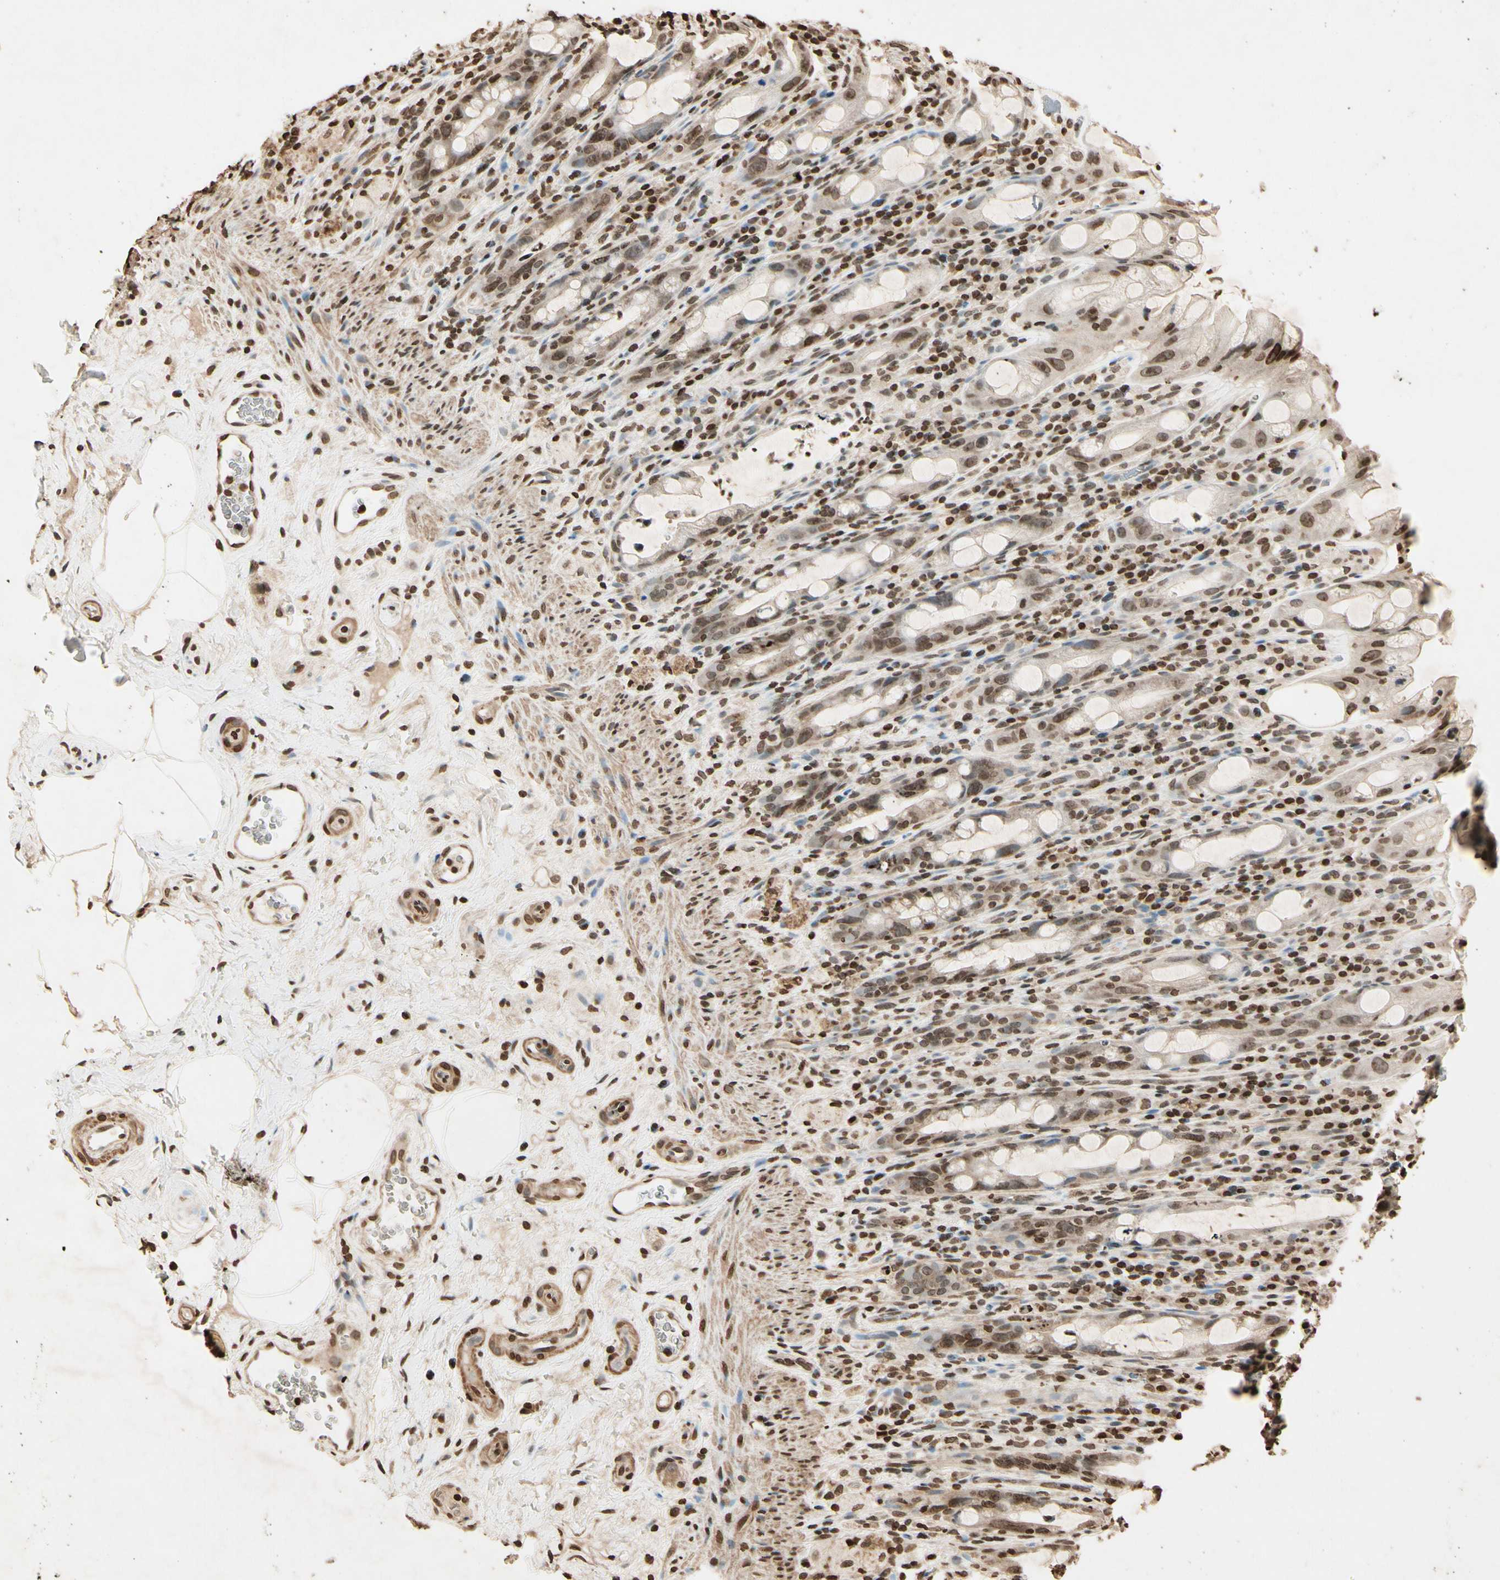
{"staining": {"intensity": "moderate", "quantity": "25%-75%", "location": "nuclear"}, "tissue": "rectum", "cell_type": "Glandular cells", "image_type": "normal", "snomed": [{"axis": "morphology", "description": "Normal tissue, NOS"}, {"axis": "topography", "description": "Rectum"}], "caption": "The micrograph exhibits staining of benign rectum, revealing moderate nuclear protein staining (brown color) within glandular cells. Using DAB (3,3'-diaminobenzidine) (brown) and hematoxylin (blue) stains, captured at high magnification using brightfield microscopy.", "gene": "TOP1", "patient": {"sex": "male", "age": 44}}